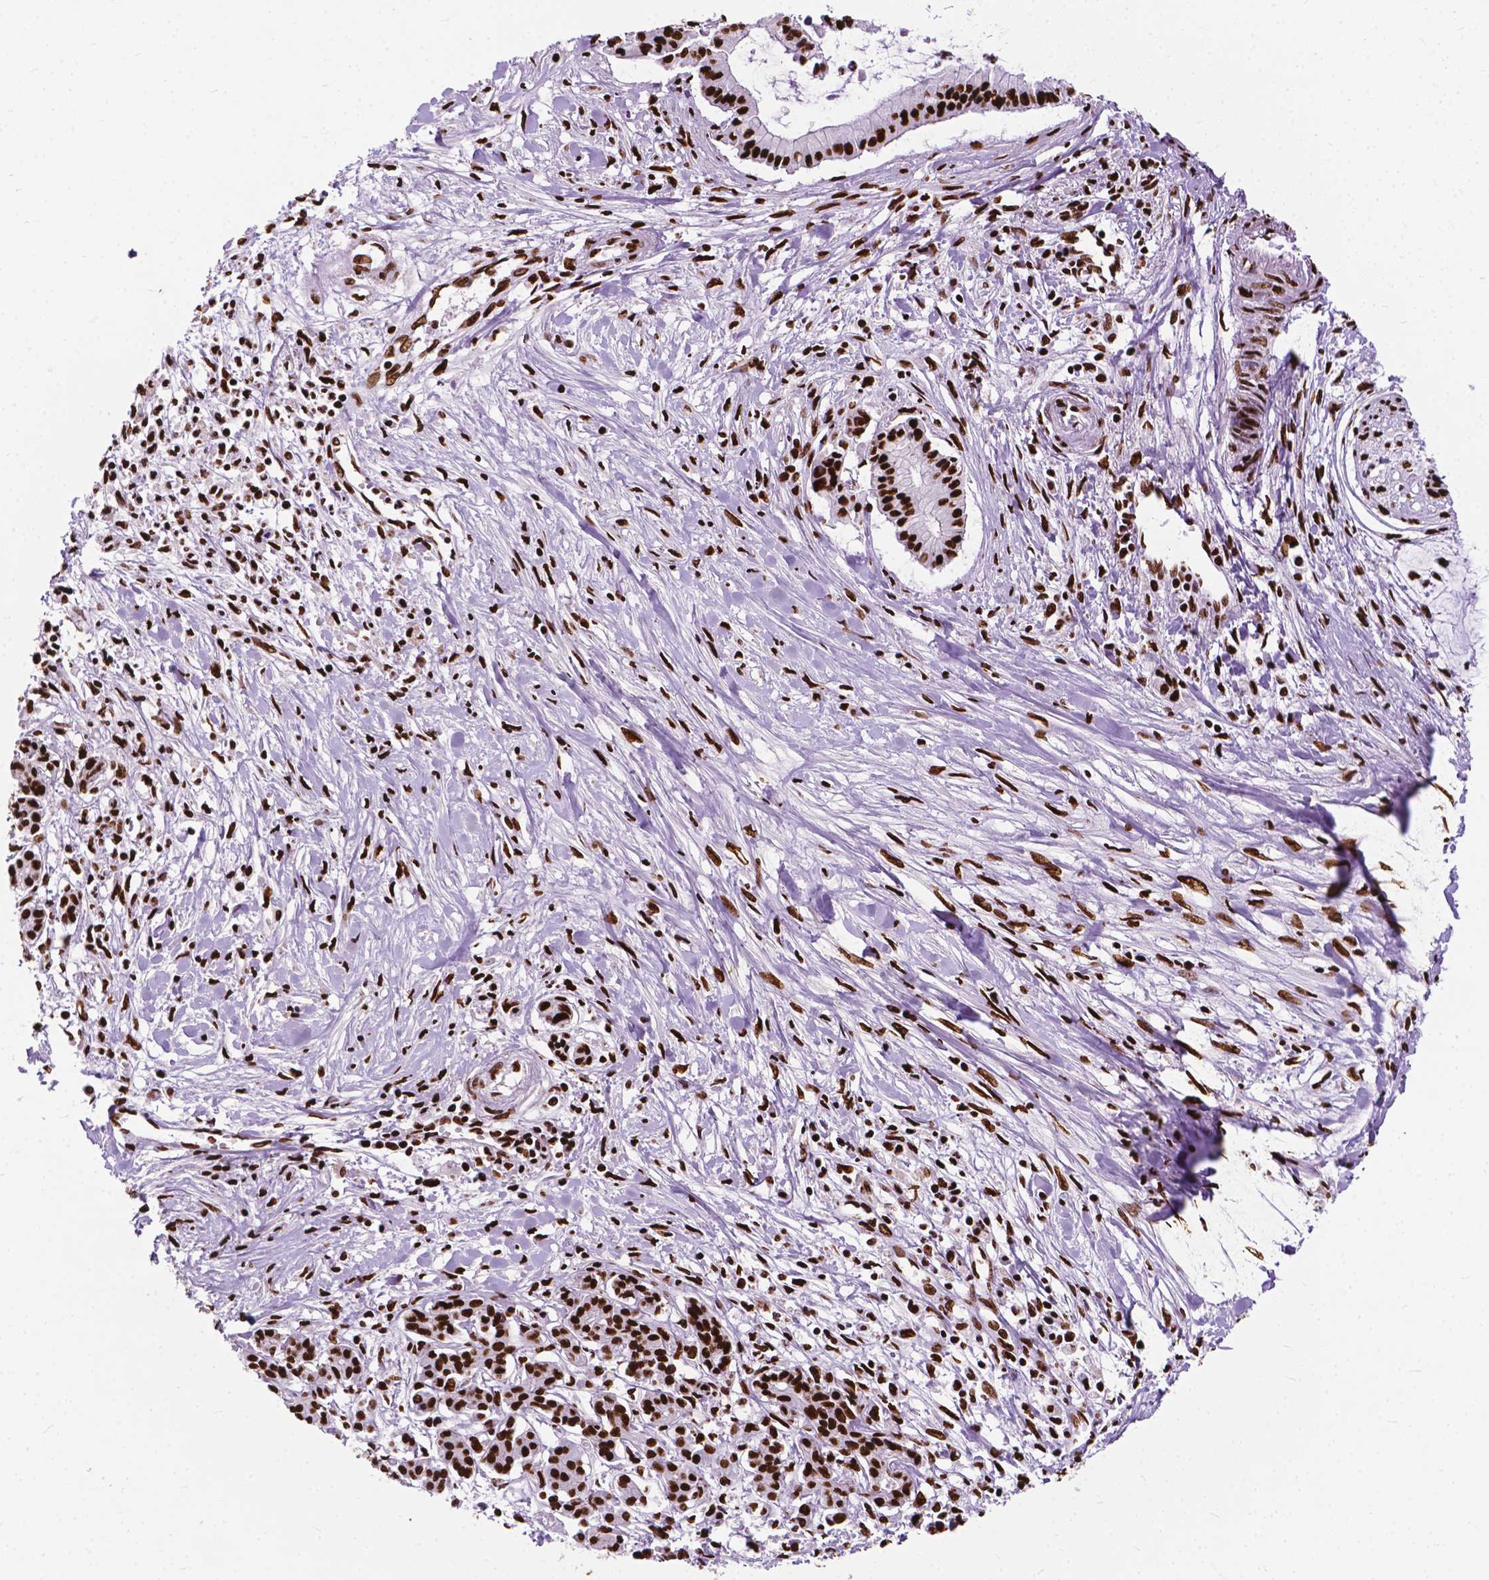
{"staining": {"intensity": "strong", "quantity": ">75%", "location": "nuclear"}, "tissue": "pancreatic cancer", "cell_type": "Tumor cells", "image_type": "cancer", "snomed": [{"axis": "morphology", "description": "Adenocarcinoma, NOS"}, {"axis": "topography", "description": "Pancreas"}], "caption": "High-power microscopy captured an immunohistochemistry photomicrograph of pancreatic adenocarcinoma, revealing strong nuclear staining in approximately >75% of tumor cells. The staining is performed using DAB brown chromogen to label protein expression. The nuclei are counter-stained blue using hematoxylin.", "gene": "SMIM5", "patient": {"sex": "male", "age": 48}}